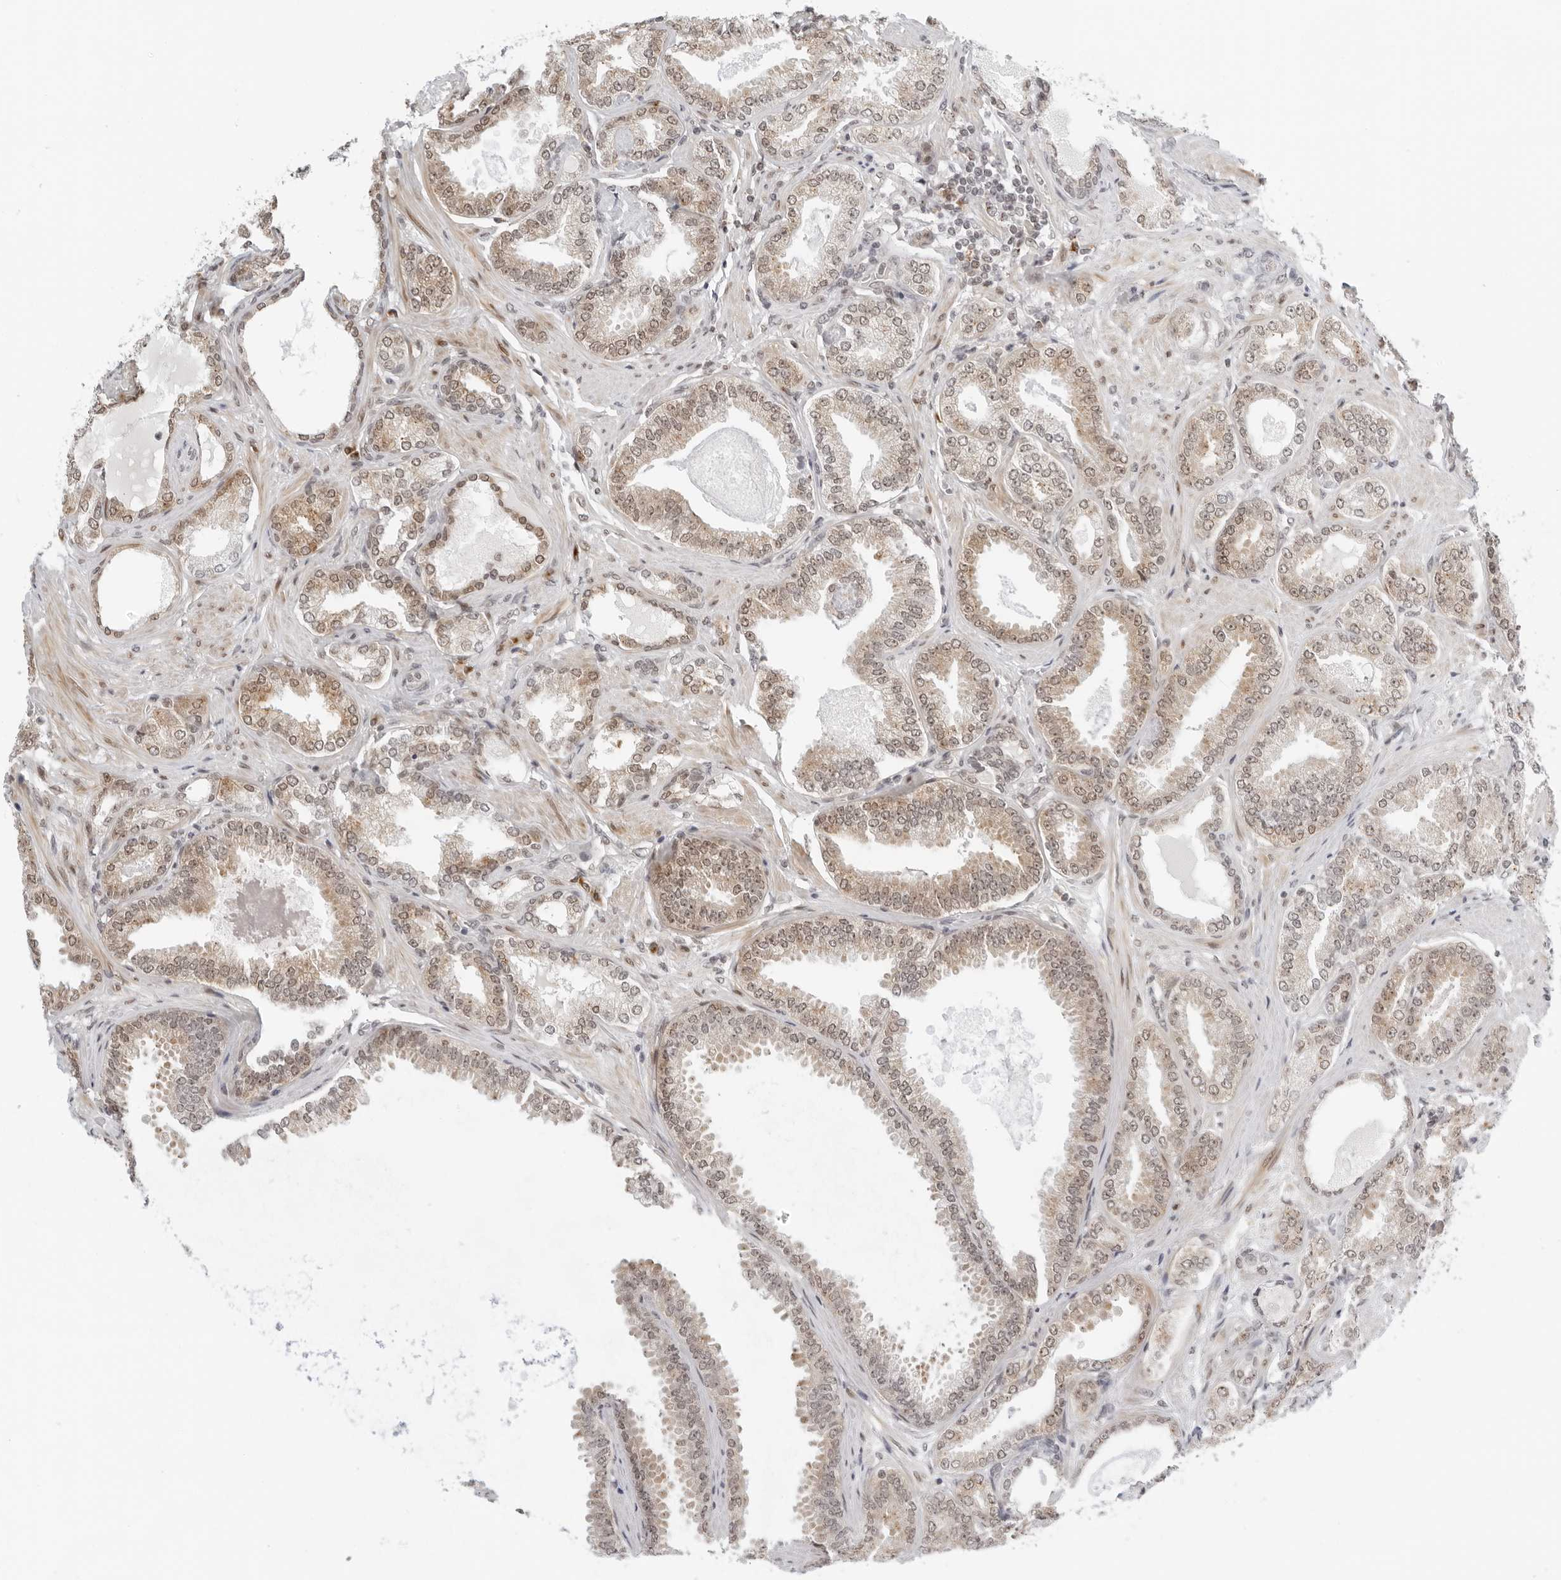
{"staining": {"intensity": "moderate", "quantity": ">75%", "location": "cytoplasmic/membranous,nuclear"}, "tissue": "prostate cancer", "cell_type": "Tumor cells", "image_type": "cancer", "snomed": [{"axis": "morphology", "description": "Adenocarcinoma, Low grade"}, {"axis": "topography", "description": "Prostate"}], "caption": "Tumor cells demonstrate moderate cytoplasmic/membranous and nuclear staining in approximately >75% of cells in adenocarcinoma (low-grade) (prostate).", "gene": "TOX4", "patient": {"sex": "male", "age": 71}}